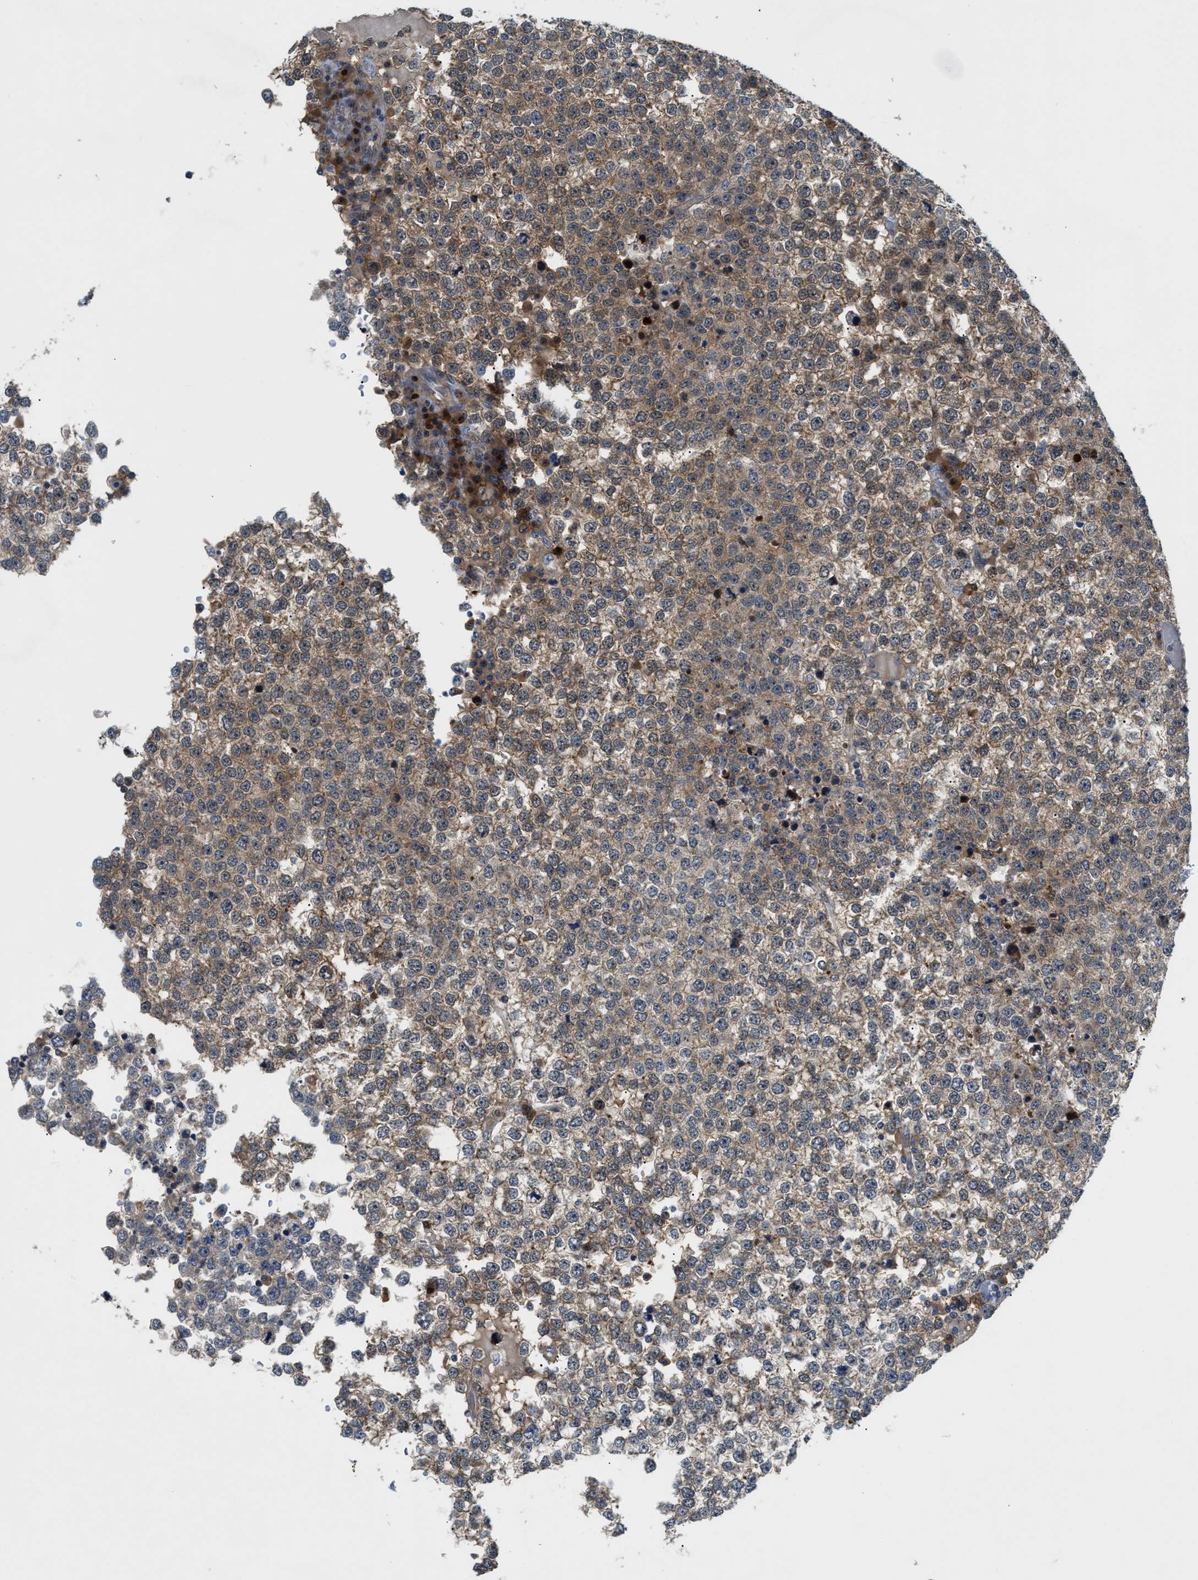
{"staining": {"intensity": "moderate", "quantity": ">75%", "location": "cytoplasmic/membranous"}, "tissue": "testis cancer", "cell_type": "Tumor cells", "image_type": "cancer", "snomed": [{"axis": "morphology", "description": "Seminoma, NOS"}, {"axis": "topography", "description": "Testis"}], "caption": "A brown stain shows moderate cytoplasmic/membranous positivity of a protein in testis cancer tumor cells.", "gene": "TRAK2", "patient": {"sex": "male", "age": 65}}